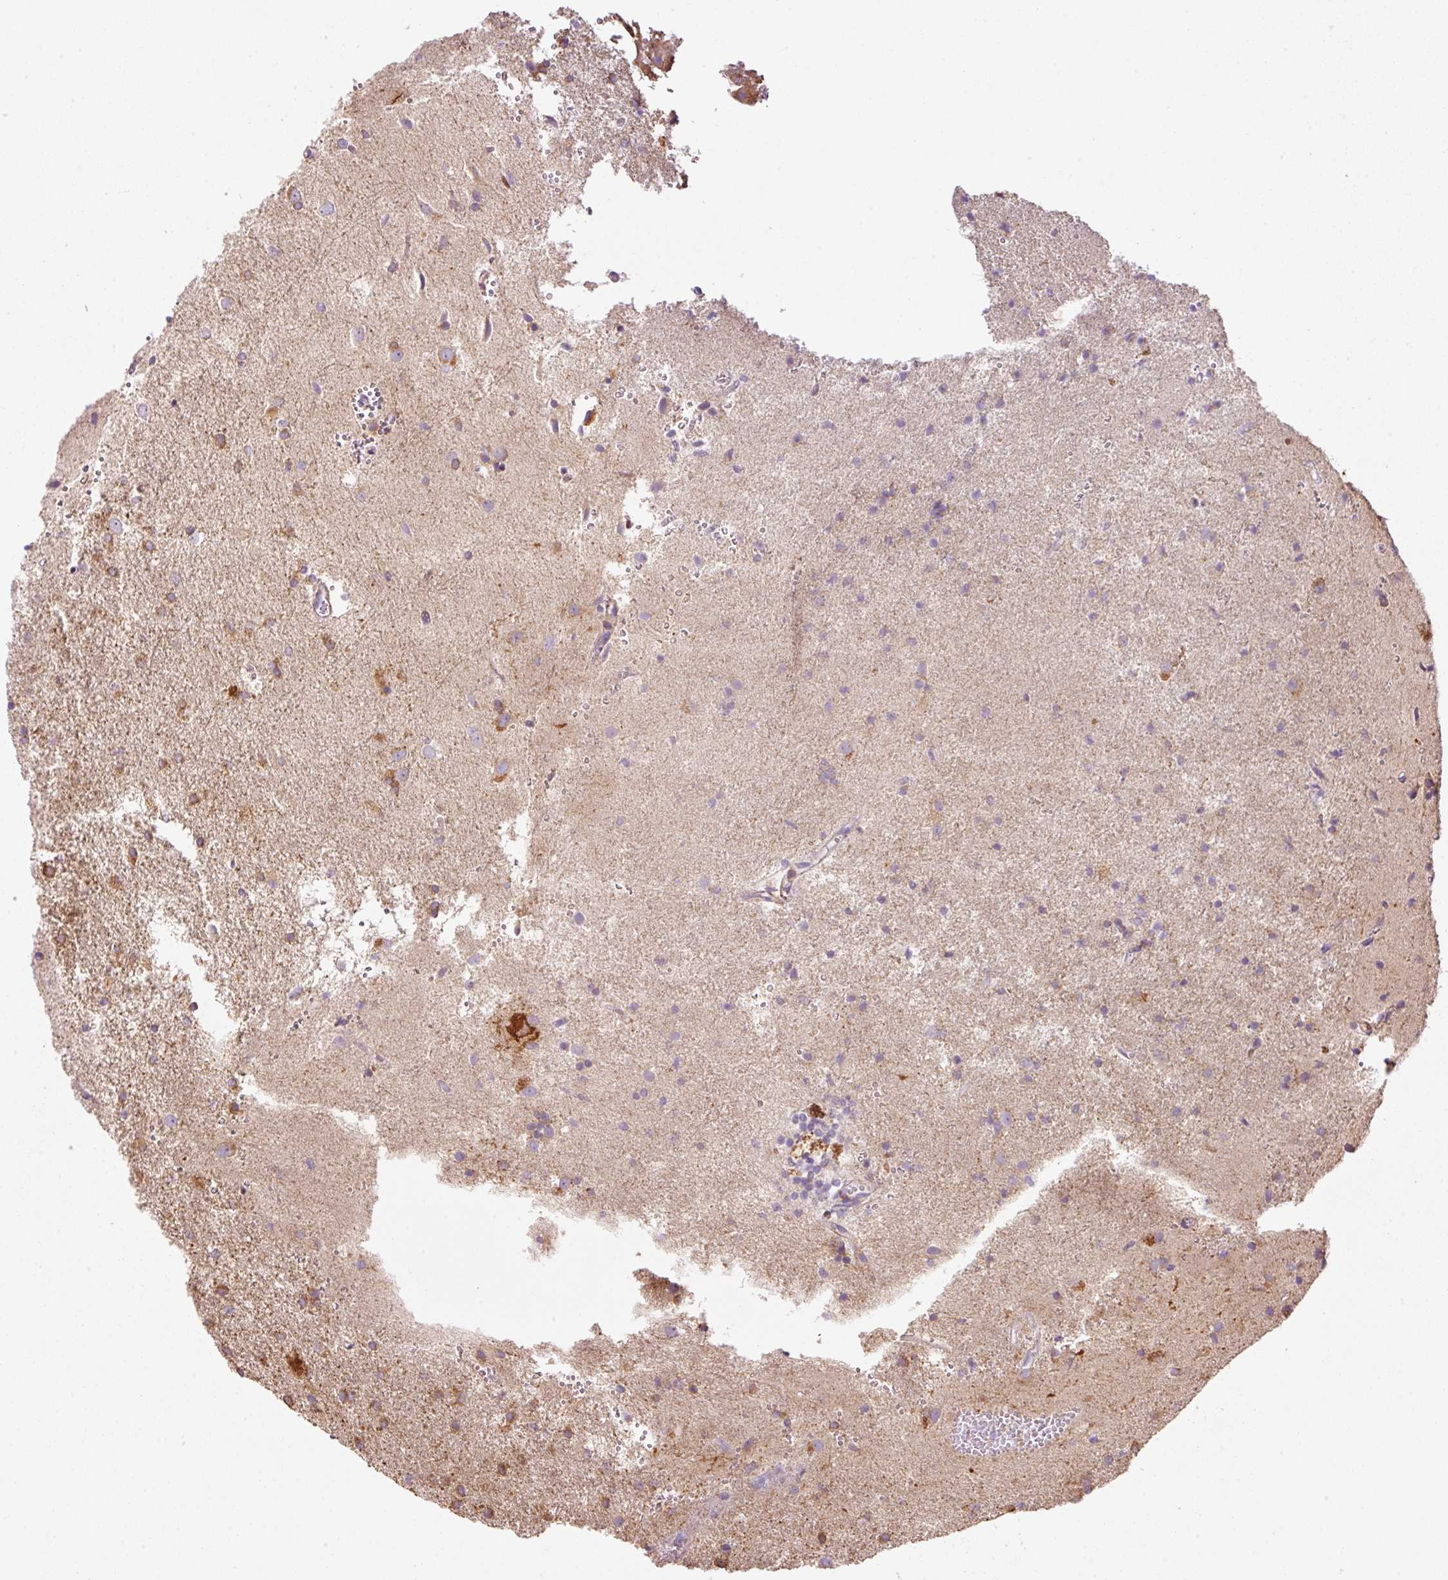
{"staining": {"intensity": "moderate", "quantity": "25%-75%", "location": "cytoplasmic/membranous"}, "tissue": "glioma", "cell_type": "Tumor cells", "image_type": "cancer", "snomed": [{"axis": "morphology", "description": "Glioma, malignant, High grade"}, {"axis": "topography", "description": "Brain"}], "caption": "There is medium levels of moderate cytoplasmic/membranous staining in tumor cells of glioma, as demonstrated by immunohistochemical staining (brown color).", "gene": "TMEM8B", "patient": {"sex": "female", "age": 50}}